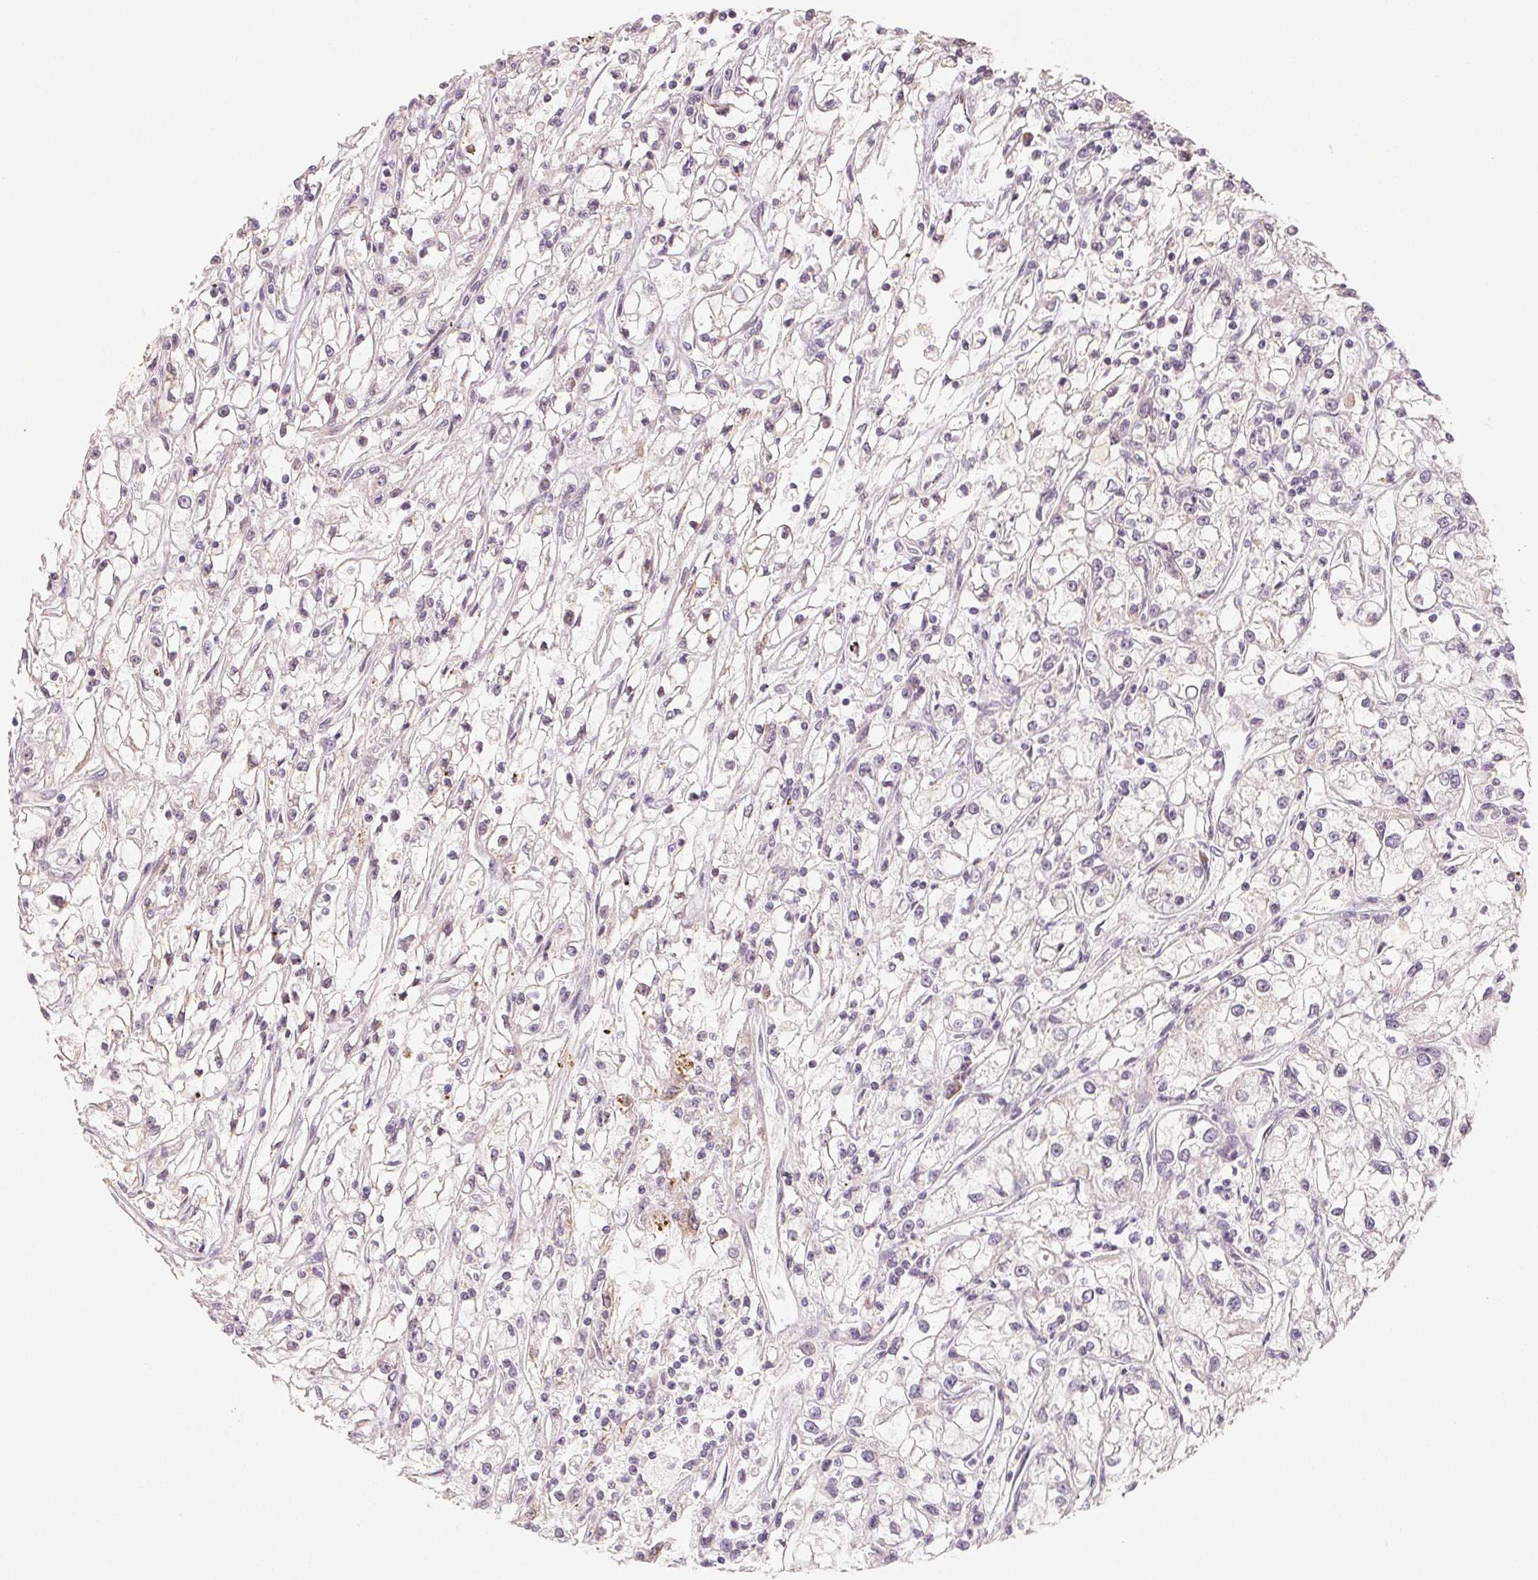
{"staining": {"intensity": "negative", "quantity": "none", "location": "none"}, "tissue": "renal cancer", "cell_type": "Tumor cells", "image_type": "cancer", "snomed": [{"axis": "morphology", "description": "Adenocarcinoma, NOS"}, {"axis": "topography", "description": "Kidney"}], "caption": "DAB (3,3'-diaminobenzidine) immunohistochemical staining of human renal cancer exhibits no significant positivity in tumor cells. (DAB IHC with hematoxylin counter stain).", "gene": "TMSB15B", "patient": {"sex": "female", "age": 59}}